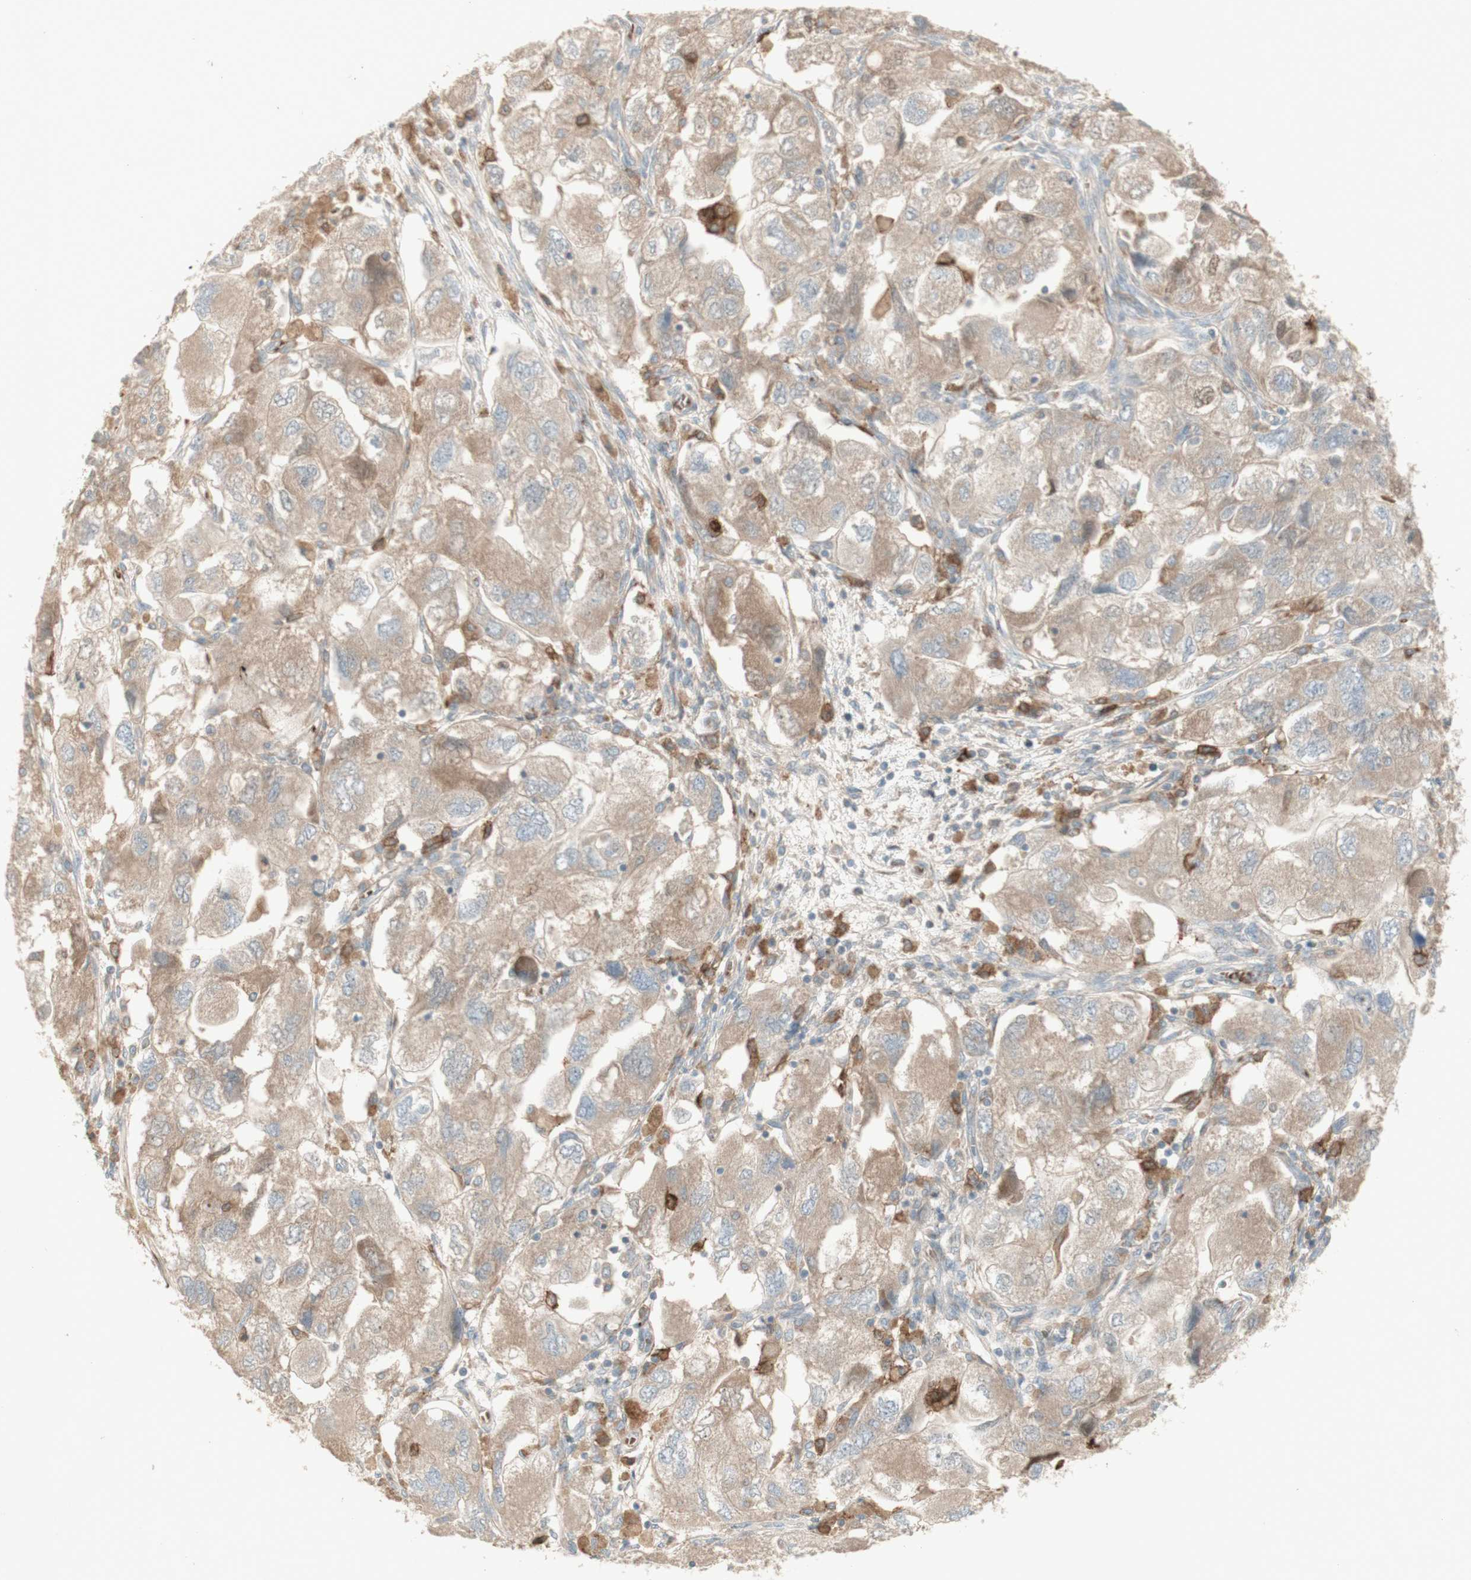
{"staining": {"intensity": "weak", "quantity": ">75%", "location": "cytoplasmic/membranous"}, "tissue": "ovarian cancer", "cell_type": "Tumor cells", "image_type": "cancer", "snomed": [{"axis": "morphology", "description": "Carcinoma, NOS"}, {"axis": "morphology", "description": "Cystadenocarcinoma, serous, NOS"}, {"axis": "topography", "description": "Ovary"}], "caption": "Weak cytoplasmic/membranous staining for a protein is seen in about >75% of tumor cells of ovarian cancer (carcinoma) using IHC.", "gene": "PTGER4", "patient": {"sex": "female", "age": 69}}